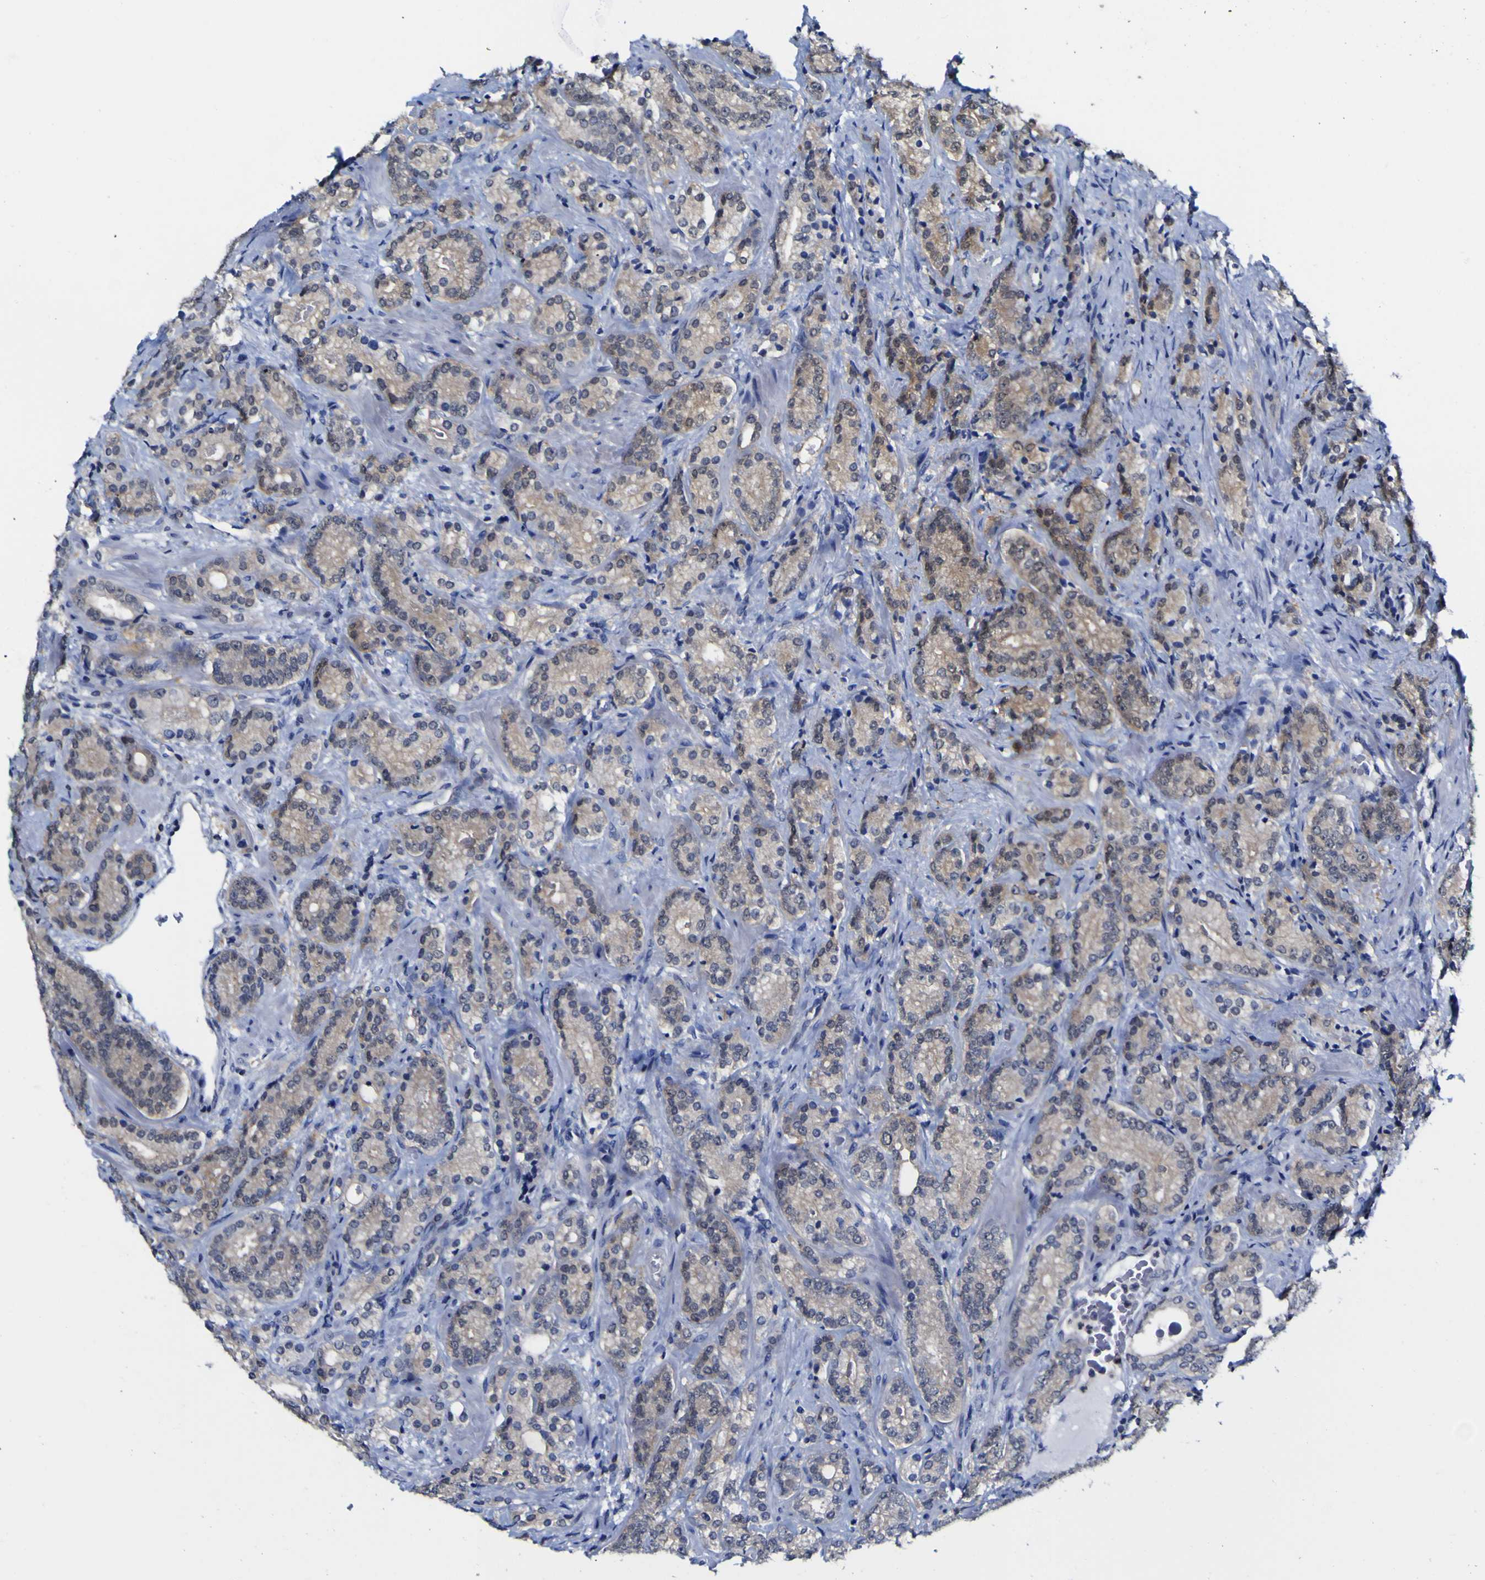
{"staining": {"intensity": "weak", "quantity": ">75%", "location": "cytoplasmic/membranous"}, "tissue": "prostate cancer", "cell_type": "Tumor cells", "image_type": "cancer", "snomed": [{"axis": "morphology", "description": "Adenocarcinoma, High grade"}, {"axis": "topography", "description": "Prostate"}], "caption": "About >75% of tumor cells in adenocarcinoma (high-grade) (prostate) exhibit weak cytoplasmic/membranous protein staining as visualized by brown immunohistochemical staining.", "gene": "CASP6", "patient": {"sex": "male", "age": 61}}